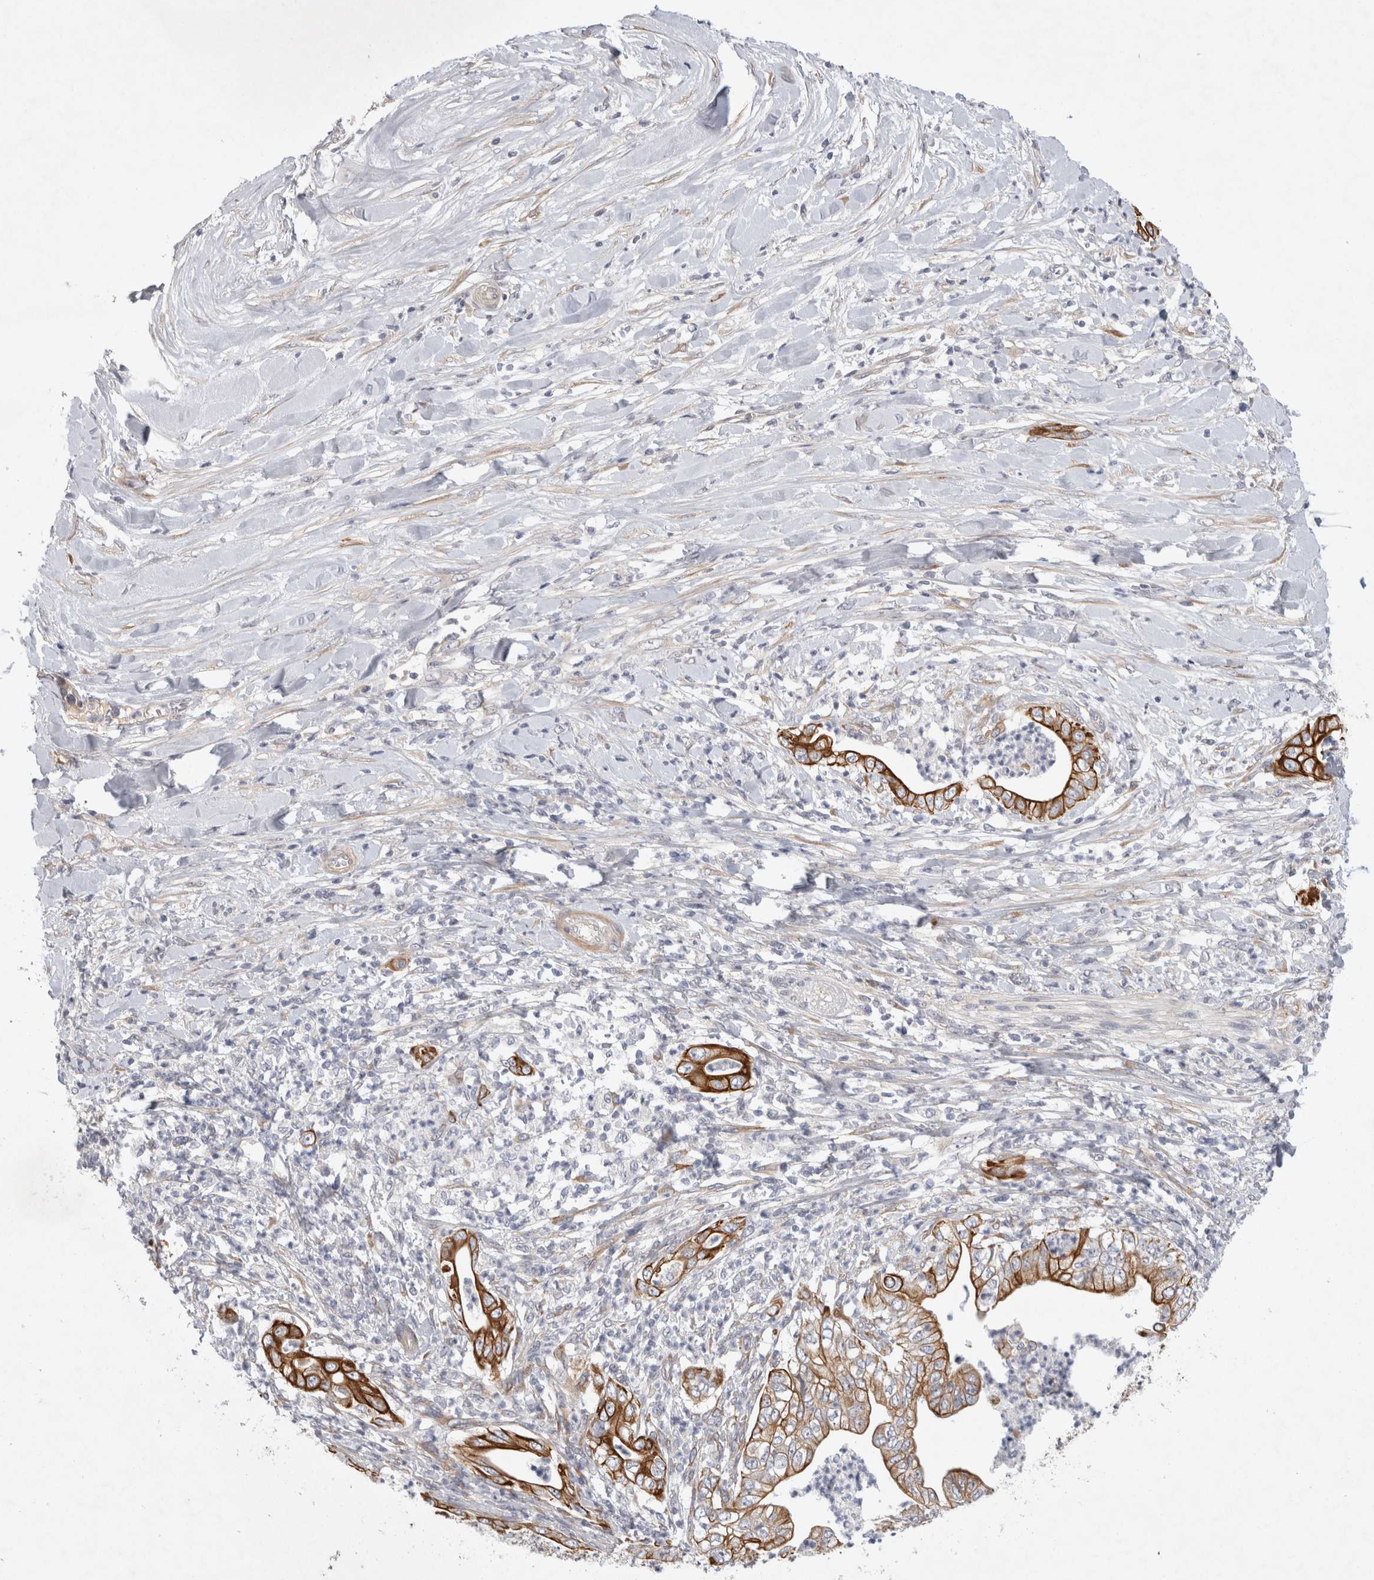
{"staining": {"intensity": "strong", "quantity": ">75%", "location": "cytoplasmic/membranous"}, "tissue": "pancreatic cancer", "cell_type": "Tumor cells", "image_type": "cancer", "snomed": [{"axis": "morphology", "description": "Adenocarcinoma, NOS"}, {"axis": "topography", "description": "Pancreas"}], "caption": "Approximately >75% of tumor cells in pancreatic adenocarcinoma reveal strong cytoplasmic/membranous protein staining as visualized by brown immunohistochemical staining.", "gene": "BZW2", "patient": {"sex": "female", "age": 78}}